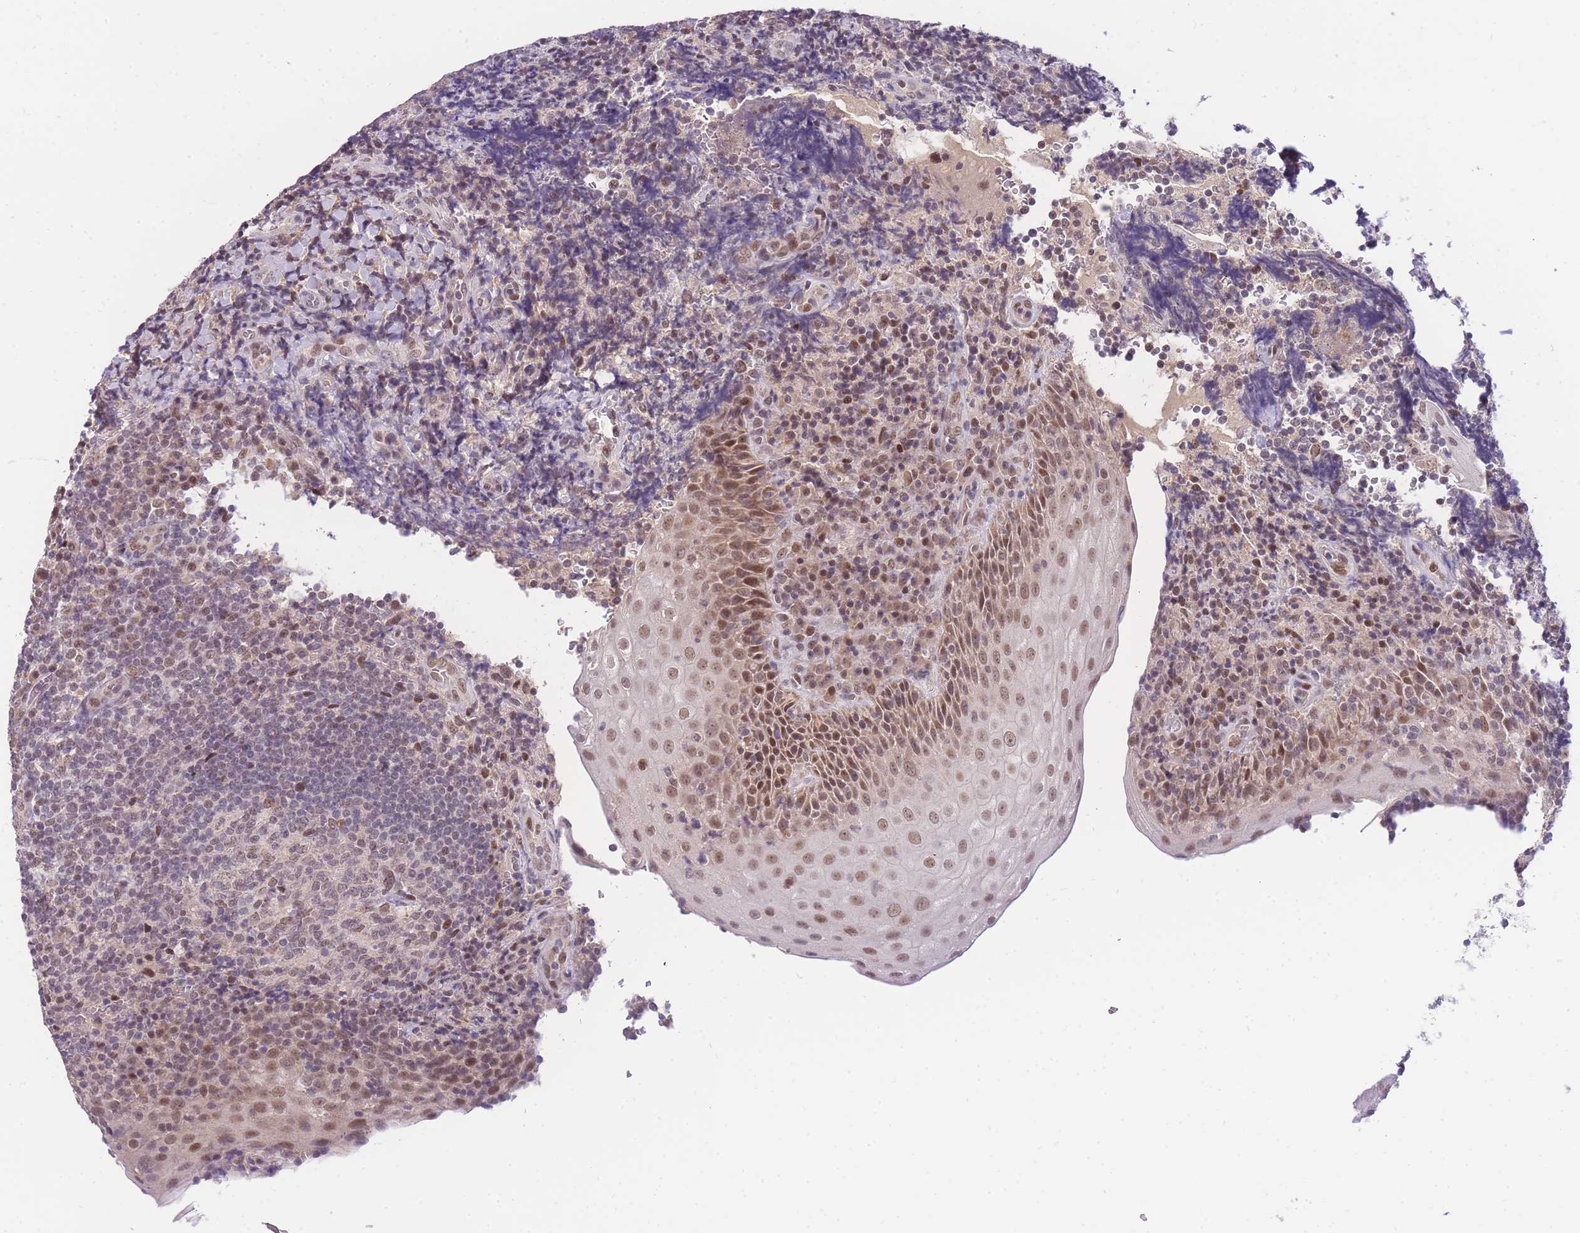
{"staining": {"intensity": "weak", "quantity": "25%-75%", "location": "nuclear"}, "tissue": "tonsil", "cell_type": "Germinal center cells", "image_type": "normal", "snomed": [{"axis": "morphology", "description": "Normal tissue, NOS"}, {"axis": "topography", "description": "Tonsil"}], "caption": "Weak nuclear protein staining is seen in approximately 25%-75% of germinal center cells in tonsil. (DAB IHC, brown staining for protein, blue staining for nuclei).", "gene": "PUS10", "patient": {"sex": "male", "age": 37}}